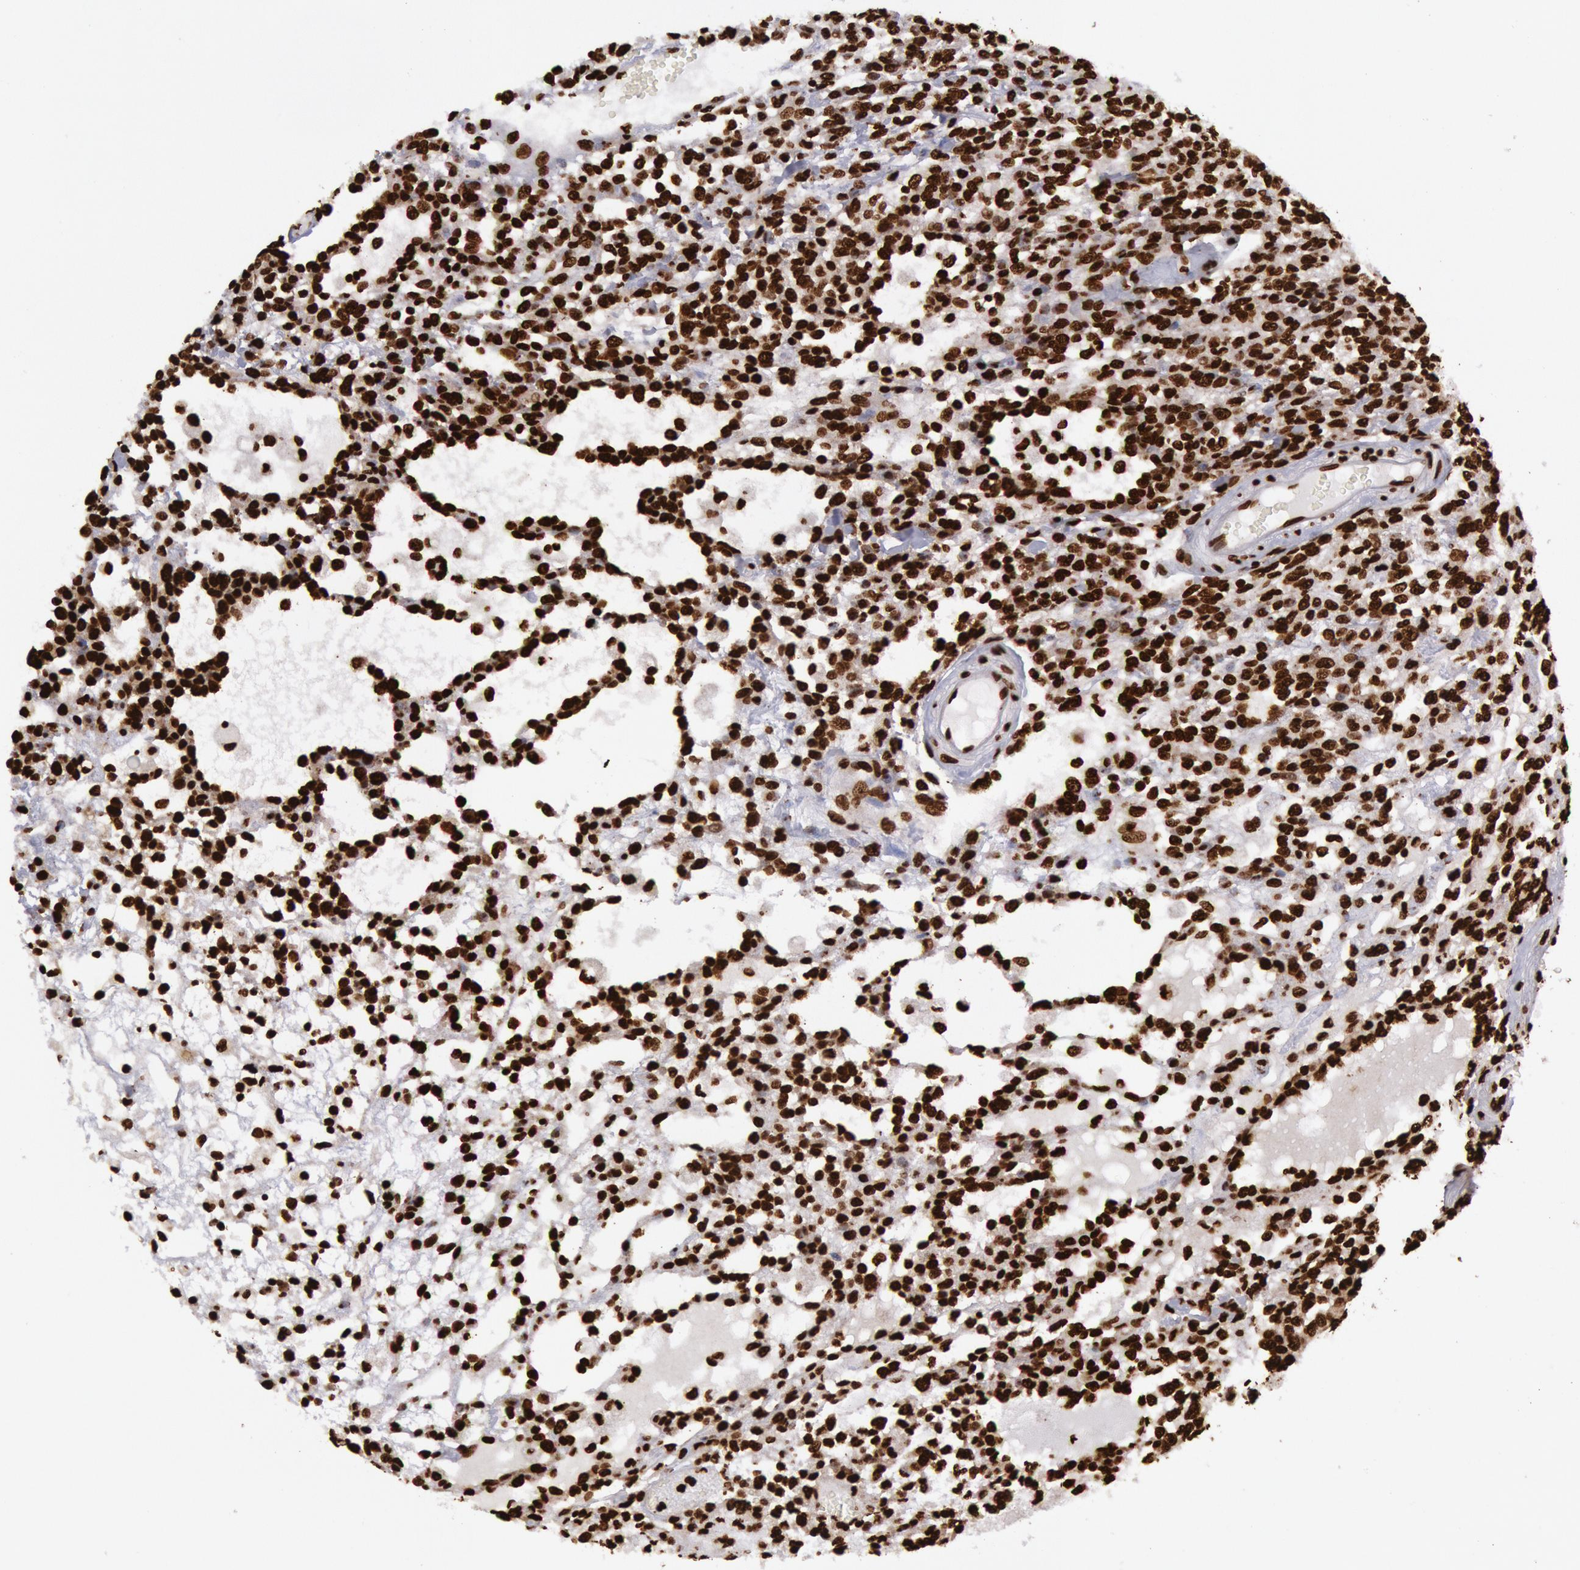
{"staining": {"intensity": "strong", "quantity": ">75%", "location": "nuclear"}, "tissue": "glioma", "cell_type": "Tumor cells", "image_type": "cancer", "snomed": [{"axis": "morphology", "description": "Glioma, malignant, High grade"}, {"axis": "topography", "description": "Brain"}], "caption": "Approximately >75% of tumor cells in human glioma show strong nuclear protein positivity as visualized by brown immunohistochemical staining.", "gene": "H3-4", "patient": {"sex": "male", "age": 66}}